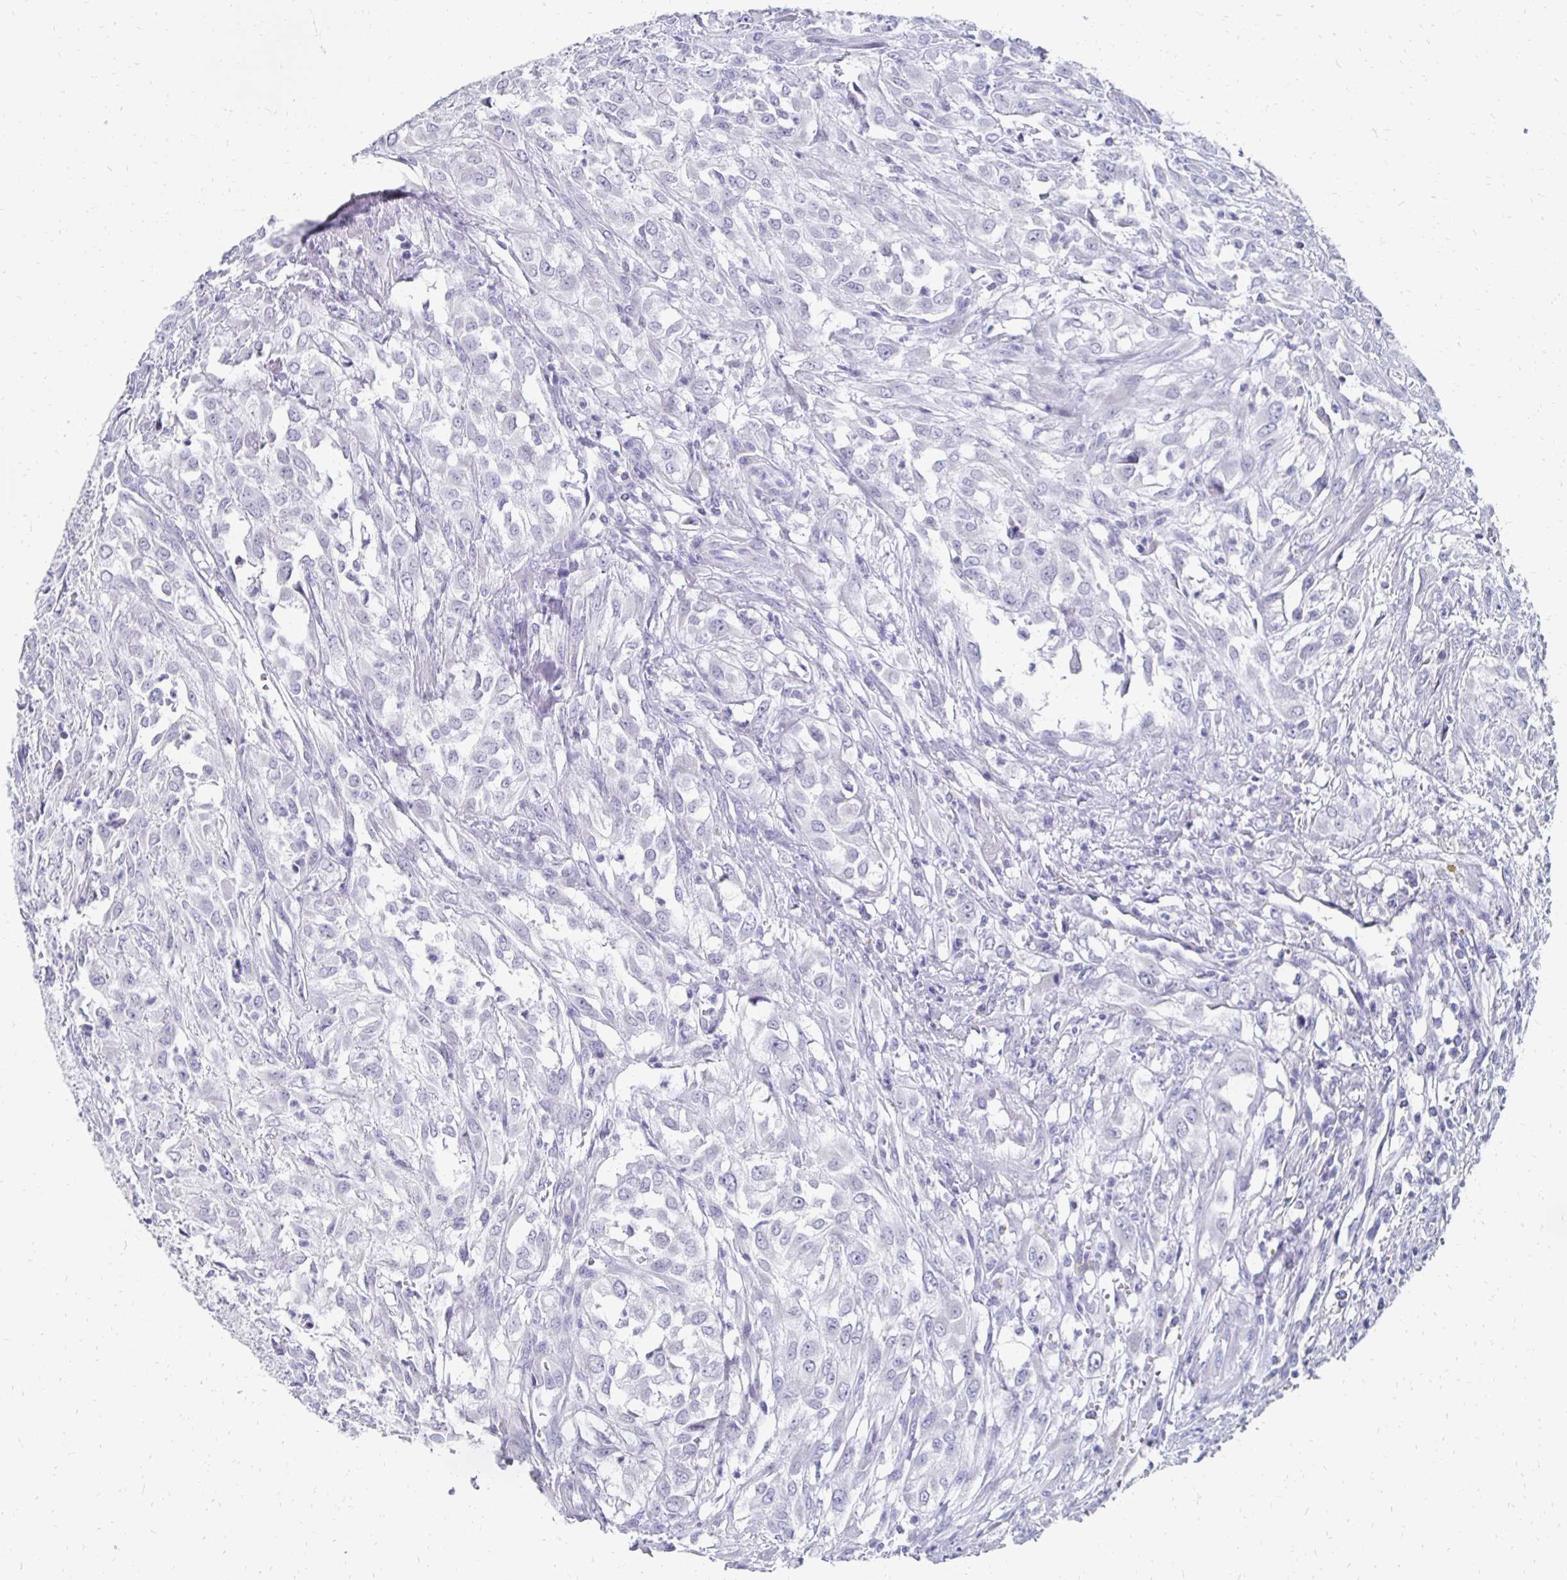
{"staining": {"intensity": "negative", "quantity": "none", "location": "none"}, "tissue": "urothelial cancer", "cell_type": "Tumor cells", "image_type": "cancer", "snomed": [{"axis": "morphology", "description": "Urothelial carcinoma, High grade"}, {"axis": "topography", "description": "Urinary bladder"}], "caption": "Immunohistochemical staining of human urothelial cancer shows no significant expression in tumor cells.", "gene": "SYCP3", "patient": {"sex": "male", "age": 67}}